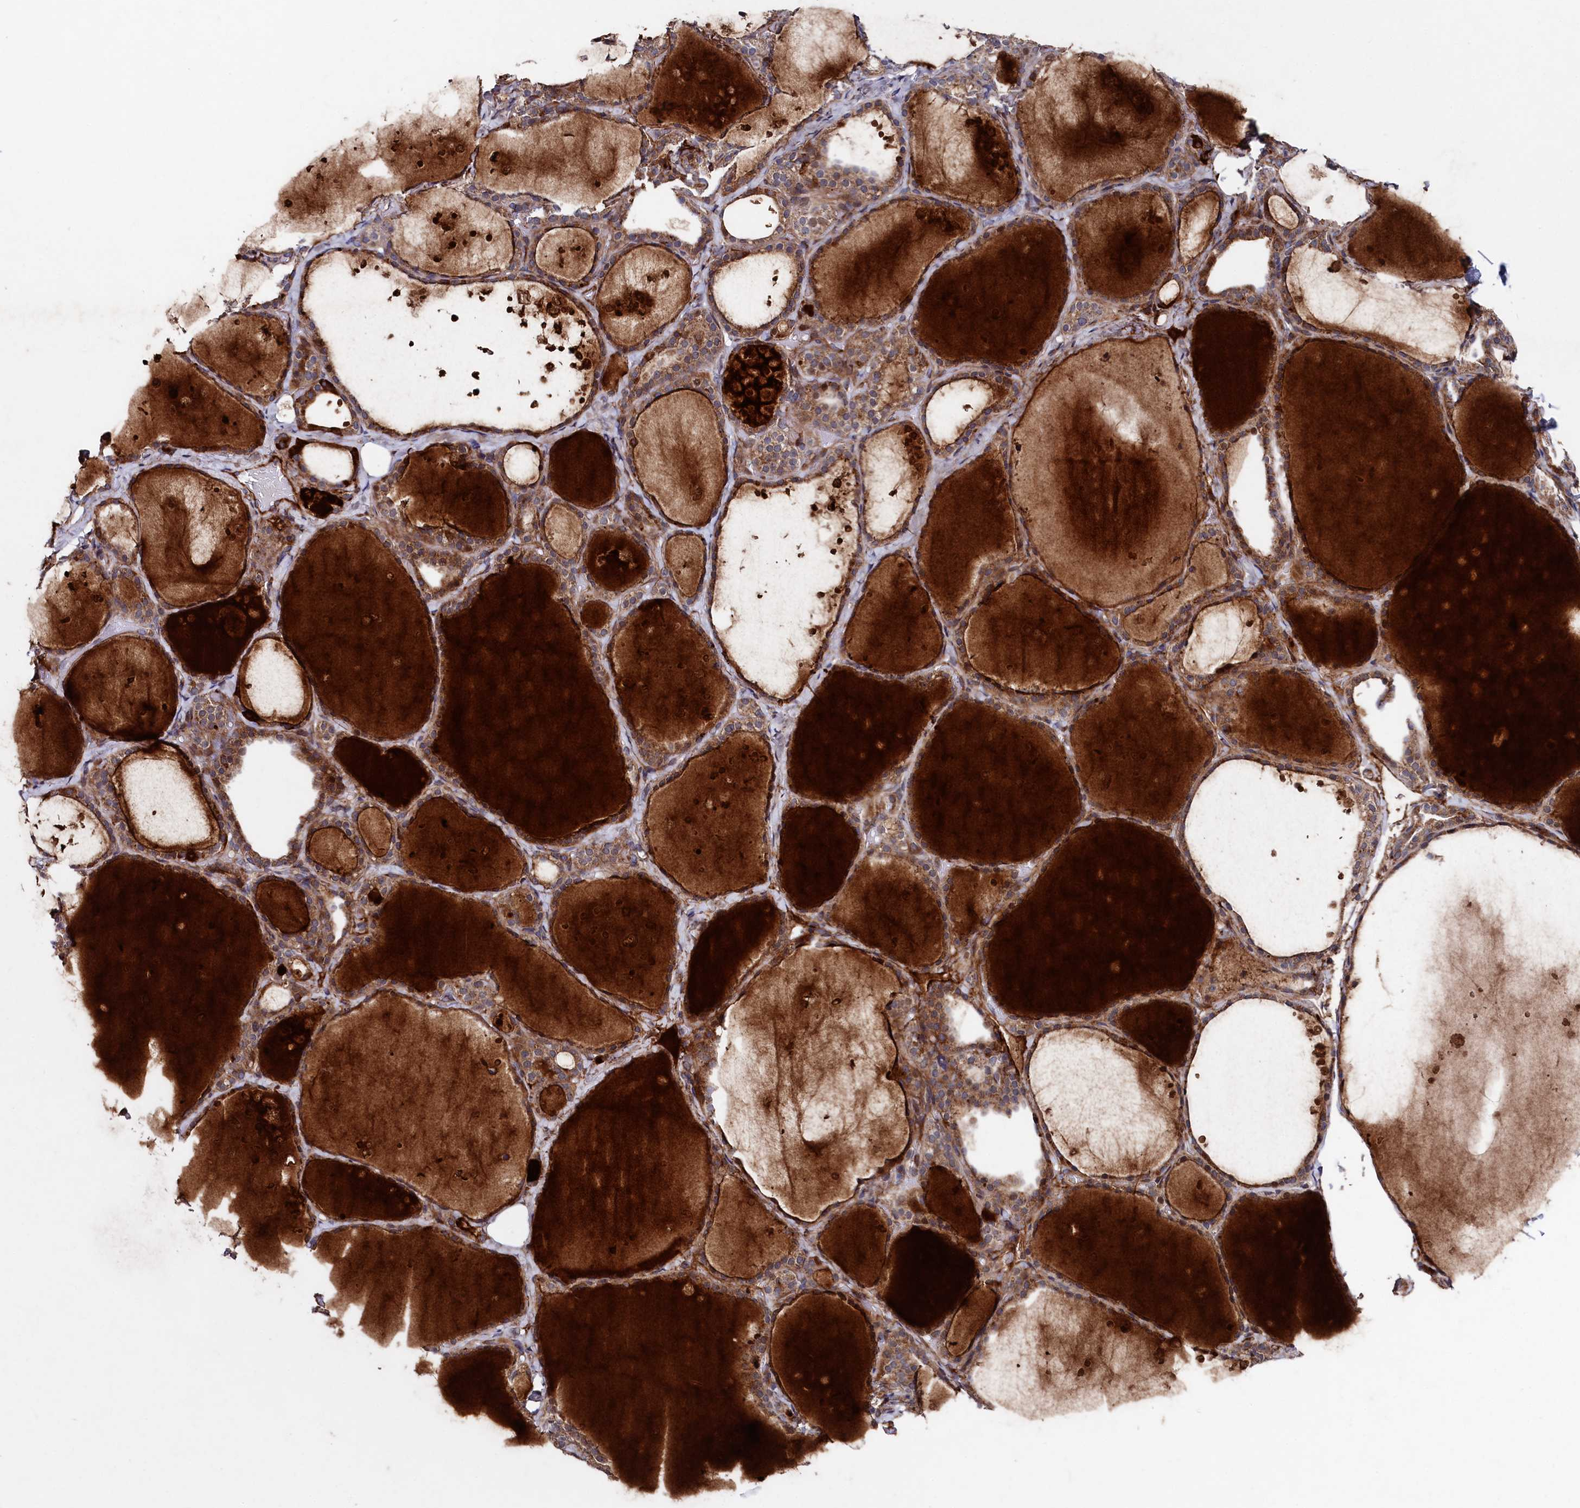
{"staining": {"intensity": "strong", "quantity": ">75%", "location": "cytoplasmic/membranous"}, "tissue": "thyroid gland", "cell_type": "Glandular cells", "image_type": "normal", "snomed": [{"axis": "morphology", "description": "Normal tissue, NOS"}, {"axis": "topography", "description": "Thyroid gland"}], "caption": "This photomicrograph reveals immunohistochemistry (IHC) staining of benign human thyroid gland, with high strong cytoplasmic/membranous expression in about >75% of glandular cells.", "gene": "SUPV3L1", "patient": {"sex": "female", "age": 44}}